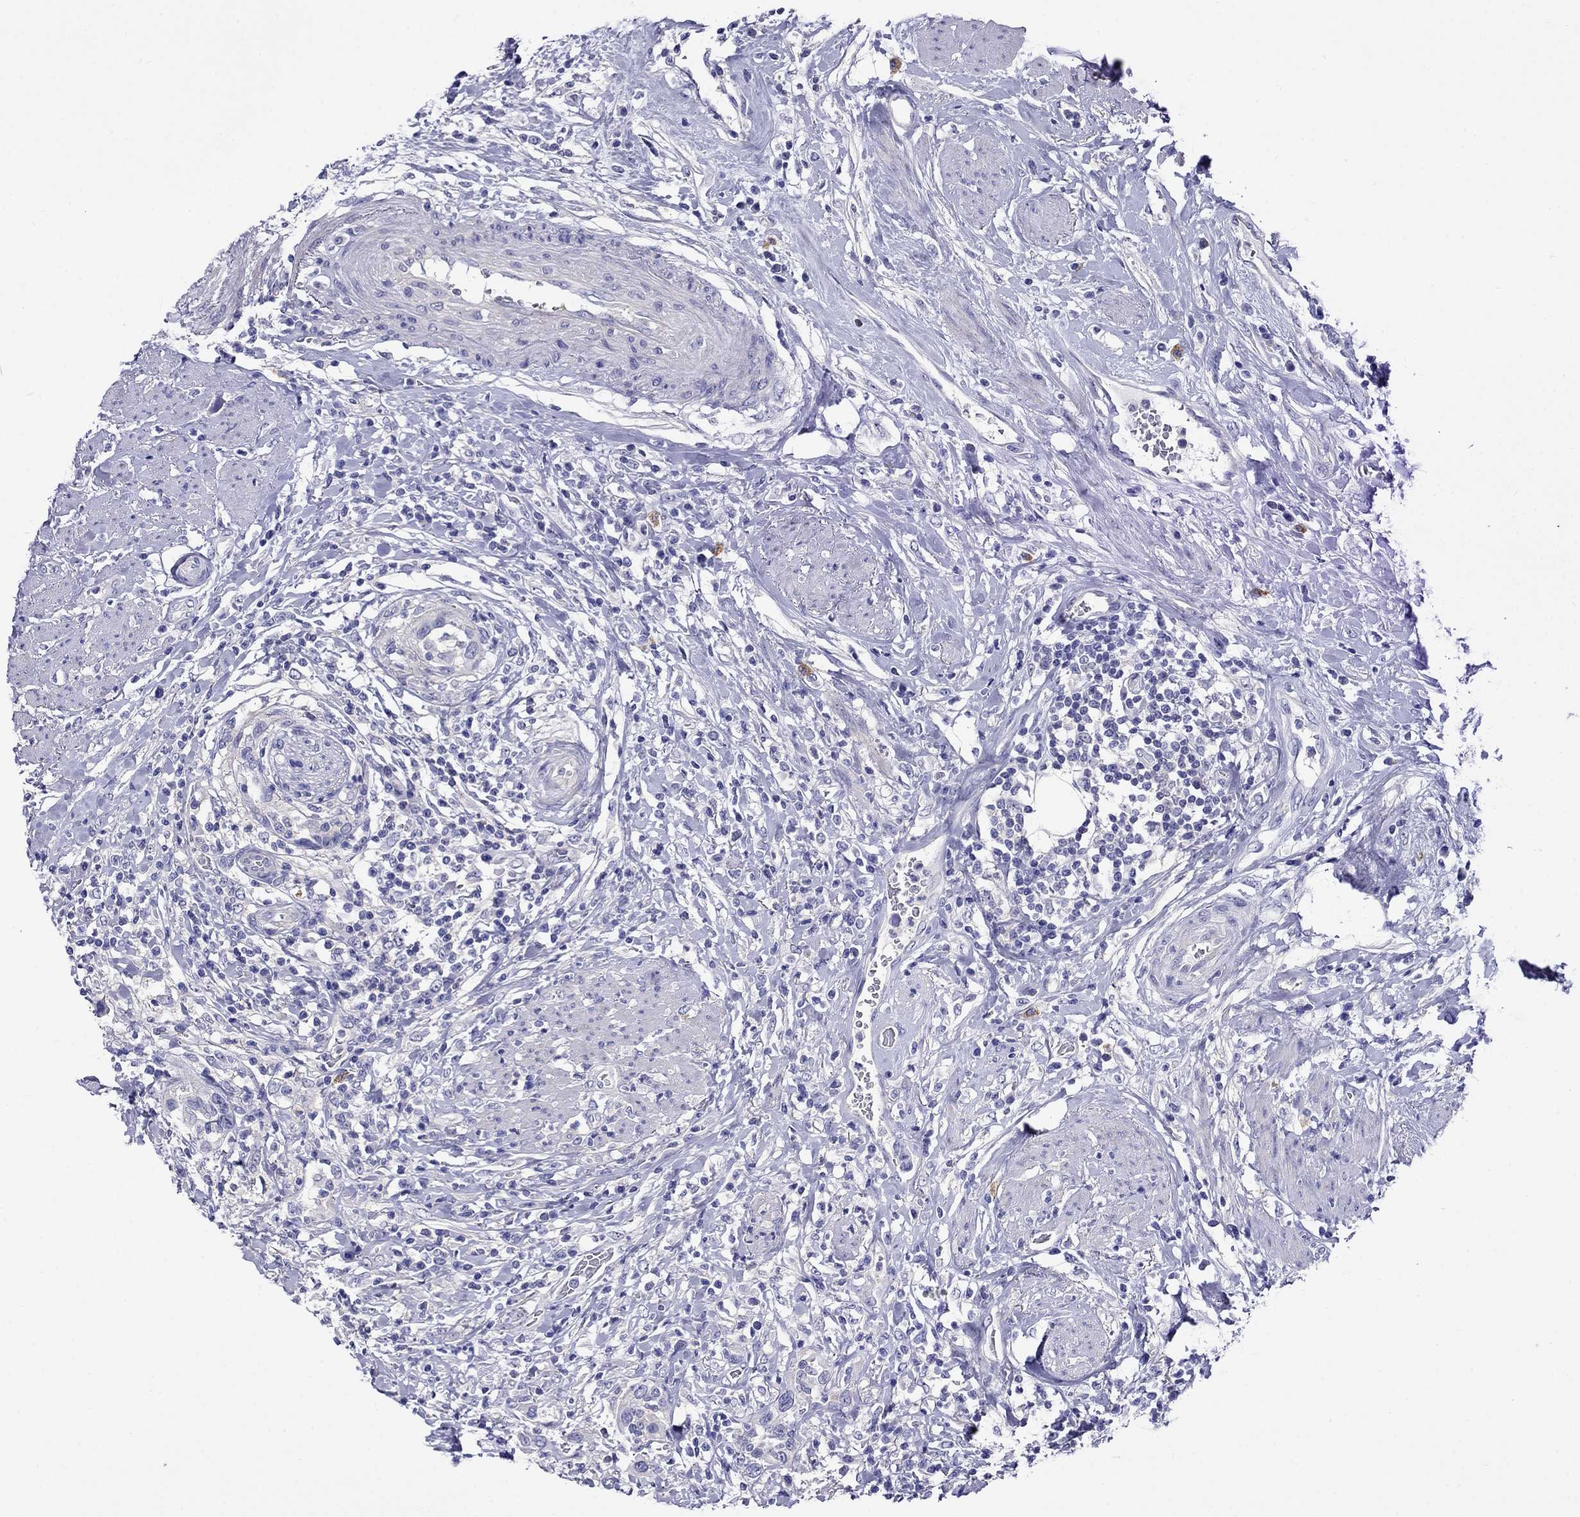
{"staining": {"intensity": "negative", "quantity": "none", "location": "none"}, "tissue": "urothelial cancer", "cell_type": "Tumor cells", "image_type": "cancer", "snomed": [{"axis": "morphology", "description": "Urothelial carcinoma, NOS"}, {"axis": "morphology", "description": "Urothelial carcinoma, High grade"}, {"axis": "topography", "description": "Urinary bladder"}], "caption": "A micrograph of urothelial cancer stained for a protein displays no brown staining in tumor cells.", "gene": "SCG2", "patient": {"sex": "female", "age": 64}}